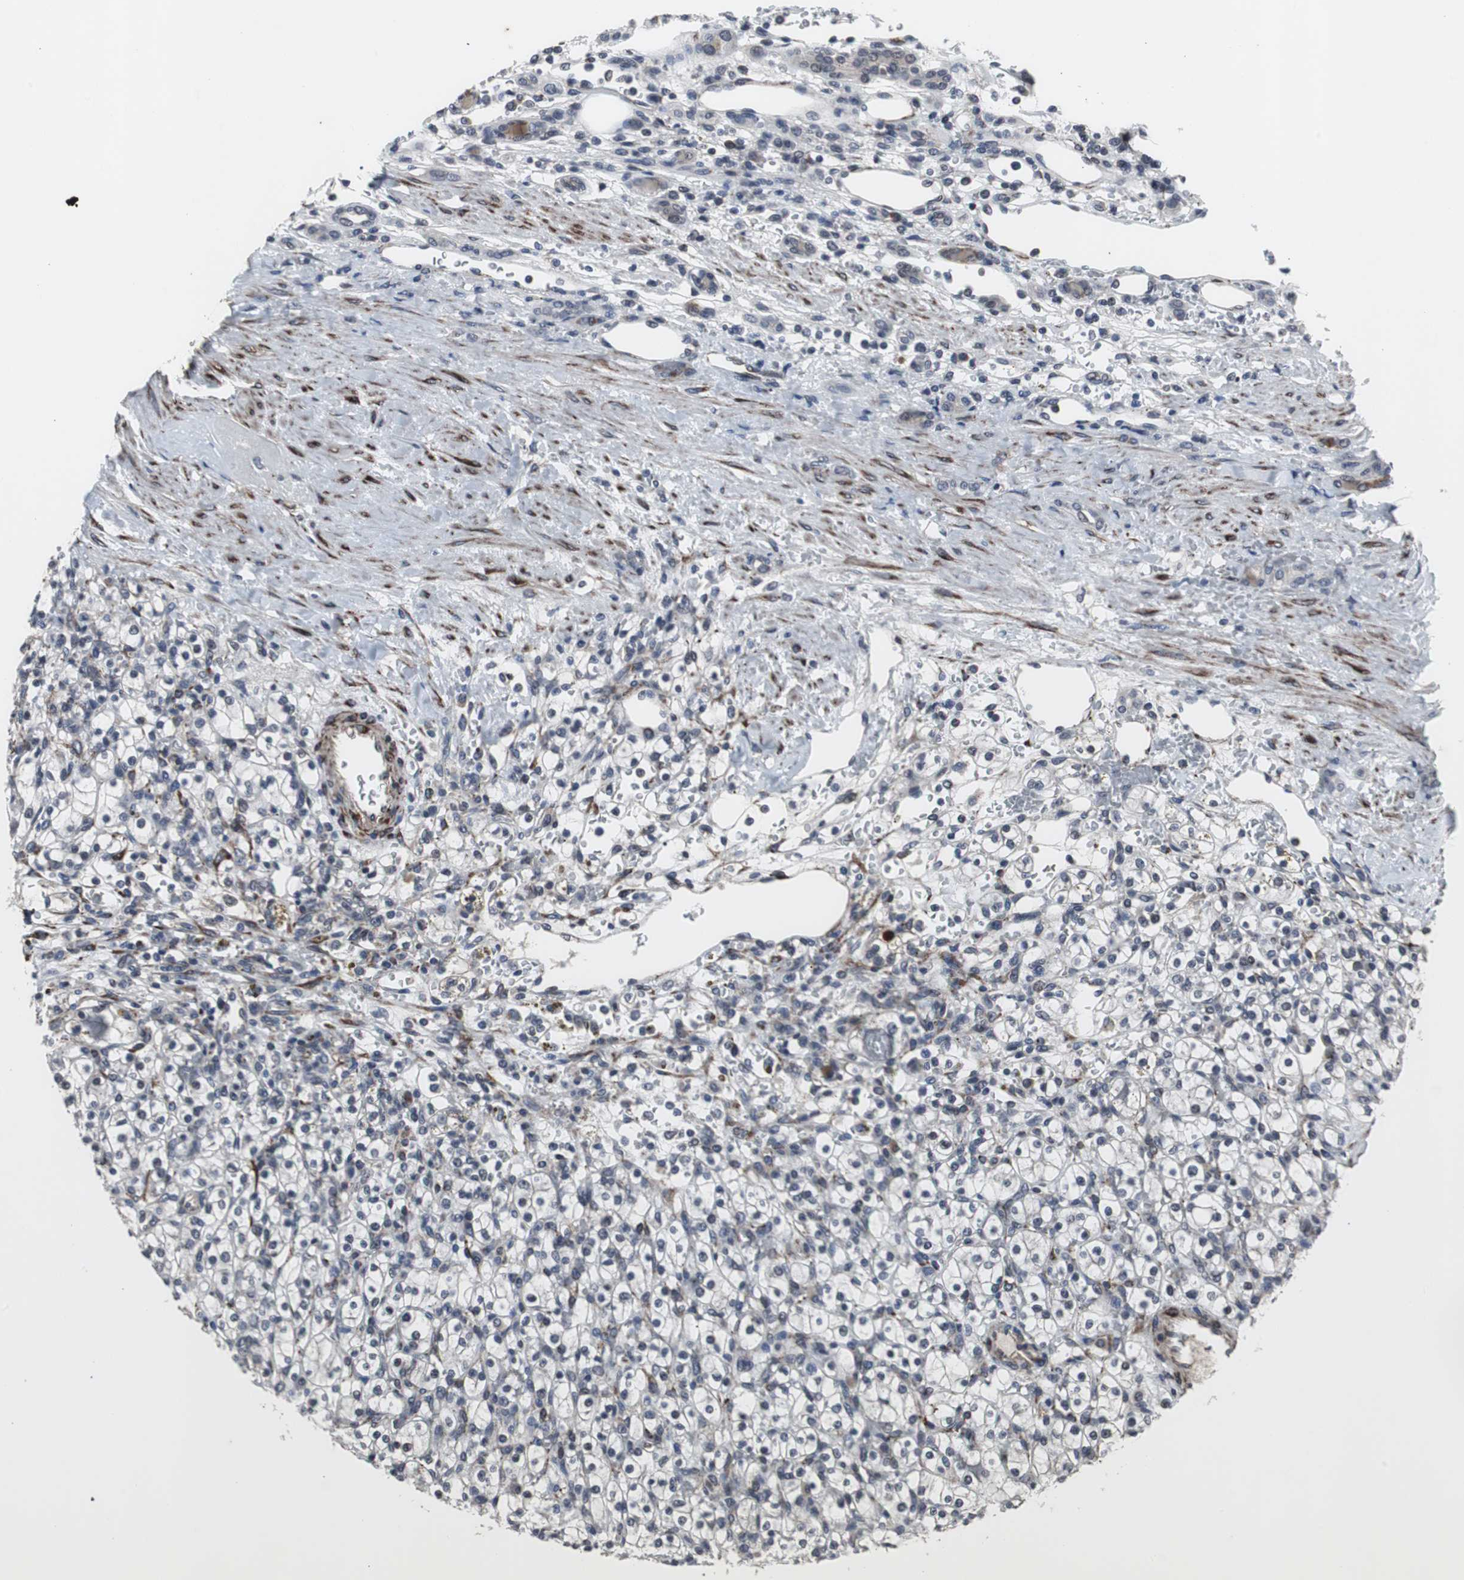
{"staining": {"intensity": "weak", "quantity": "<25%", "location": "cytoplasmic/membranous"}, "tissue": "renal cancer", "cell_type": "Tumor cells", "image_type": "cancer", "snomed": [{"axis": "morphology", "description": "Normal tissue, NOS"}, {"axis": "morphology", "description": "Adenocarcinoma, NOS"}, {"axis": "topography", "description": "Kidney"}], "caption": "Immunohistochemistry of renal cancer (adenocarcinoma) reveals no staining in tumor cells.", "gene": "CRADD", "patient": {"sex": "female", "age": 55}}